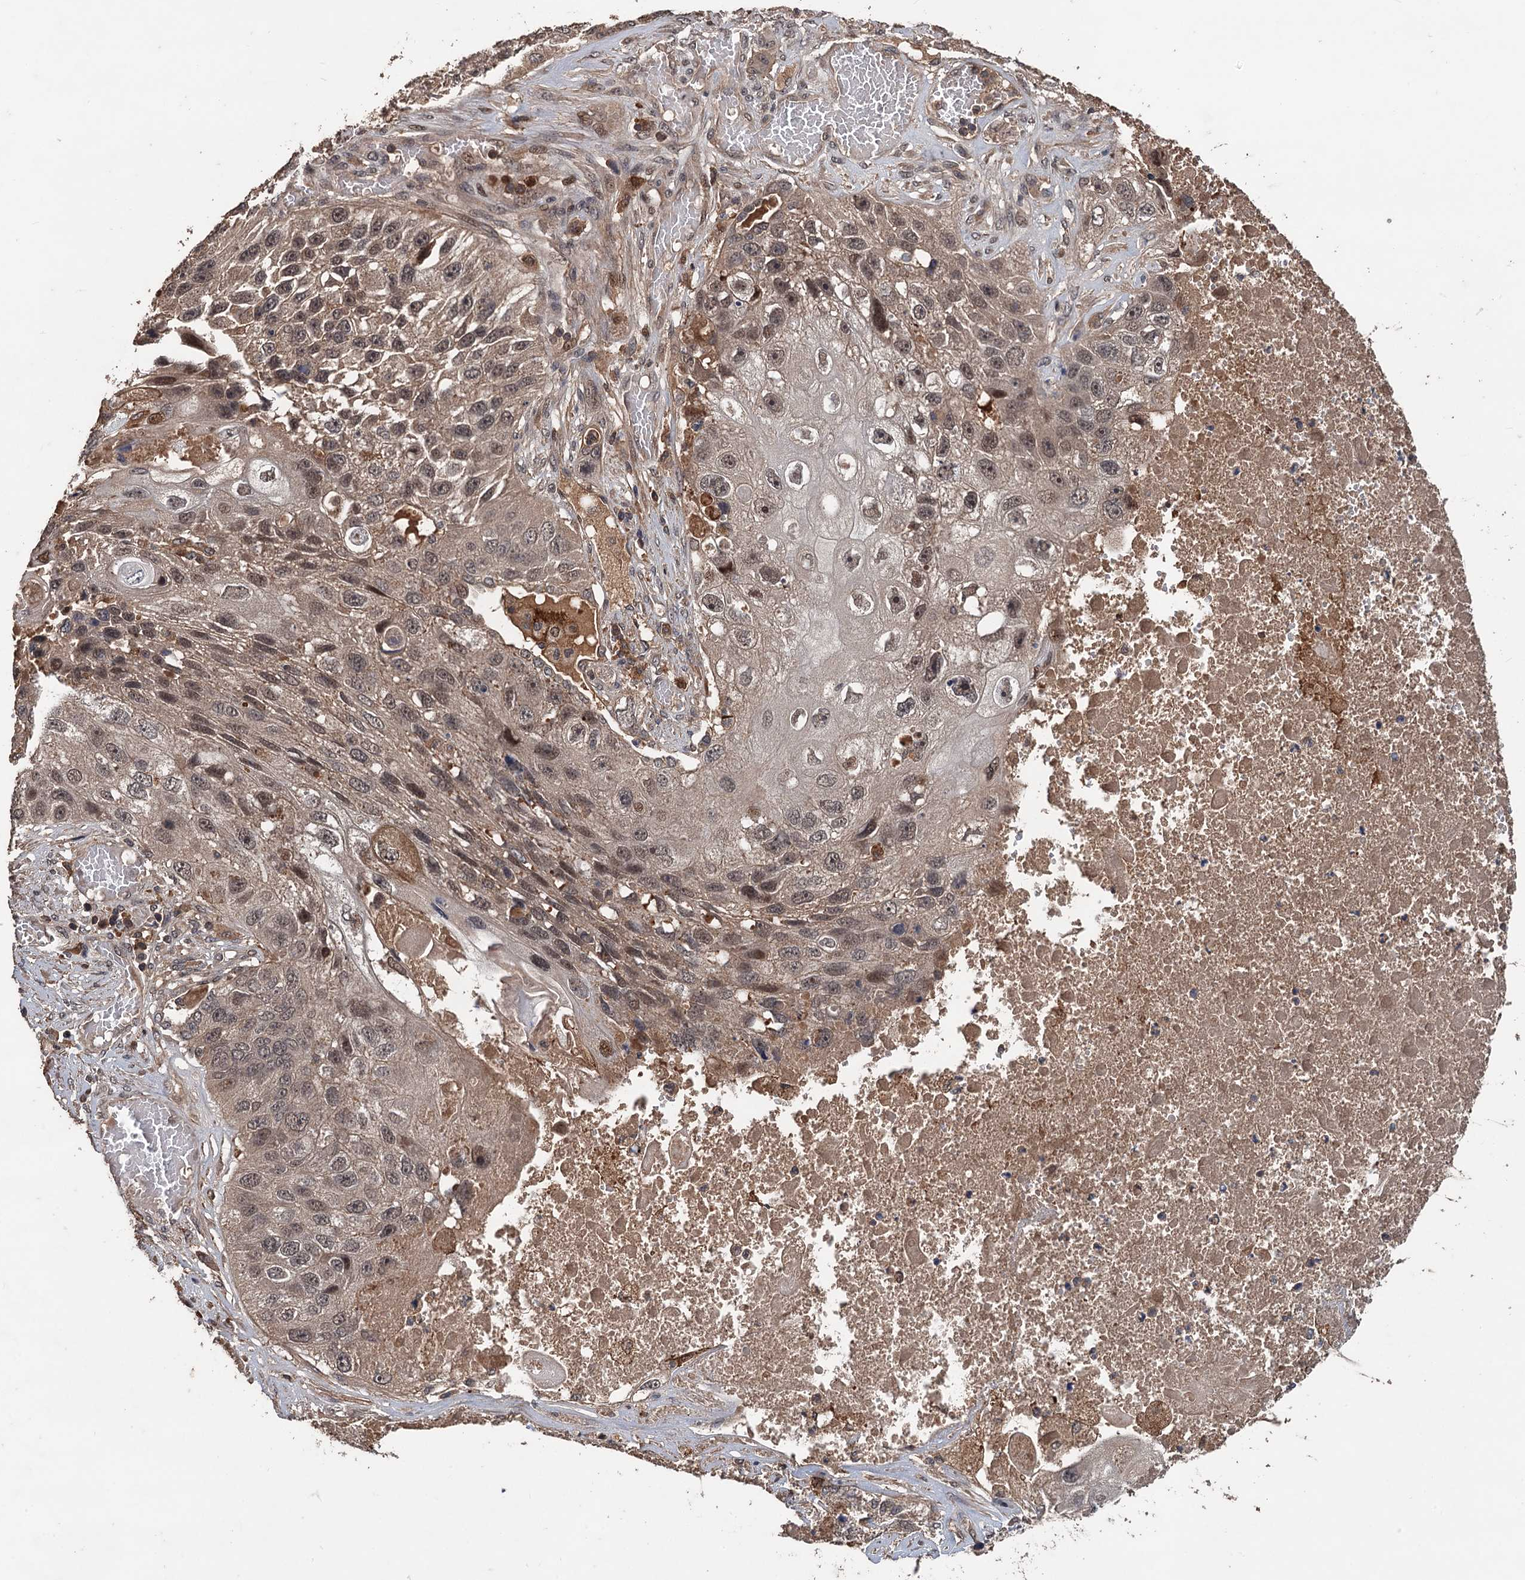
{"staining": {"intensity": "weak", "quantity": ">75%", "location": "cytoplasmic/membranous,nuclear"}, "tissue": "lung cancer", "cell_type": "Tumor cells", "image_type": "cancer", "snomed": [{"axis": "morphology", "description": "Squamous cell carcinoma, NOS"}, {"axis": "topography", "description": "Lung"}], "caption": "The immunohistochemical stain labels weak cytoplasmic/membranous and nuclear expression in tumor cells of squamous cell carcinoma (lung) tissue.", "gene": "ZNF438", "patient": {"sex": "male", "age": 61}}